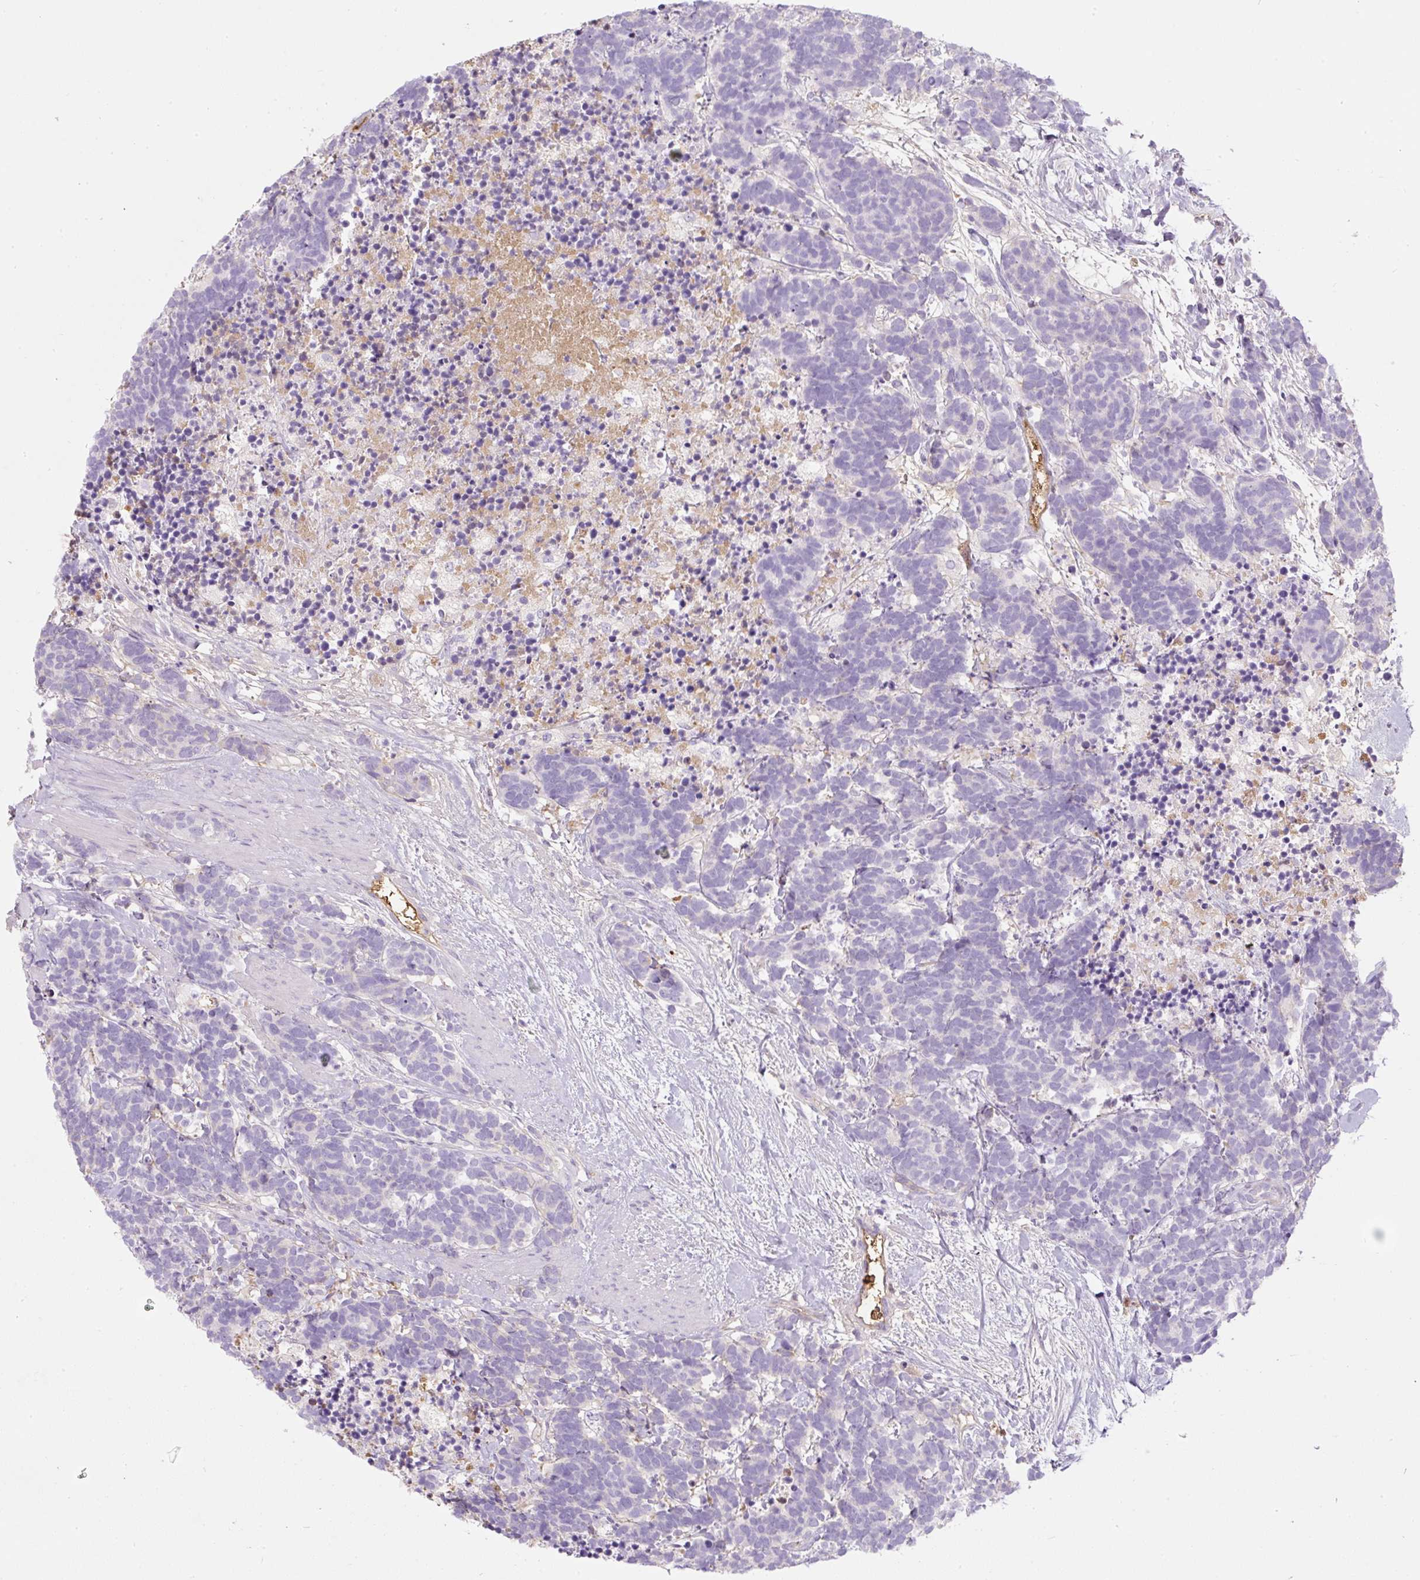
{"staining": {"intensity": "negative", "quantity": "none", "location": "none"}, "tissue": "carcinoid", "cell_type": "Tumor cells", "image_type": "cancer", "snomed": [{"axis": "morphology", "description": "Carcinoma, NOS"}, {"axis": "morphology", "description": "Carcinoid, malignant, NOS"}, {"axis": "topography", "description": "Prostate"}], "caption": "Image shows no significant protein staining in tumor cells of carcinoma.", "gene": "APOA1", "patient": {"sex": "male", "age": 57}}